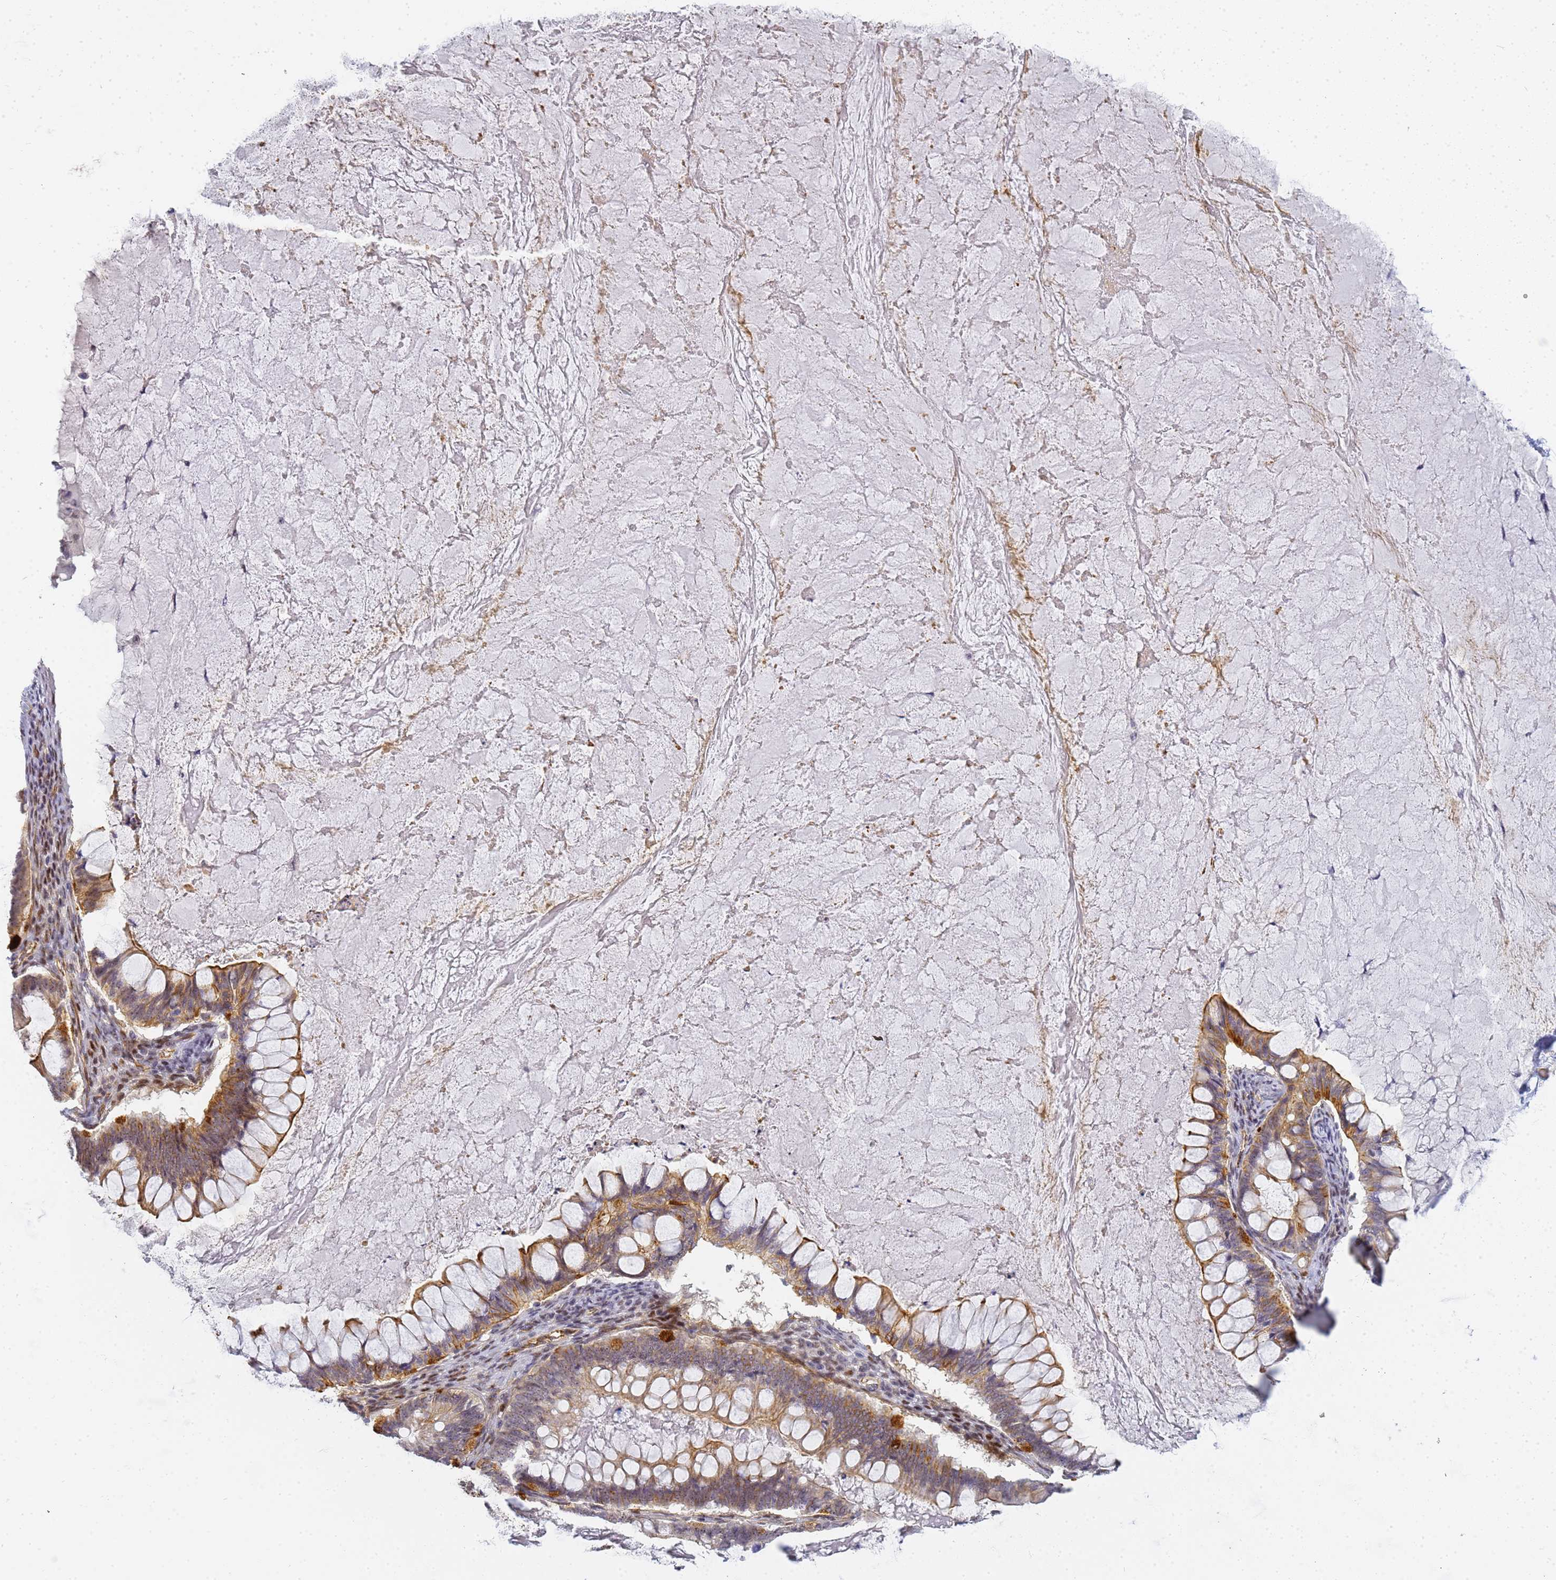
{"staining": {"intensity": "moderate", "quantity": ">75%", "location": "cytoplasmic/membranous"}, "tissue": "ovarian cancer", "cell_type": "Tumor cells", "image_type": "cancer", "snomed": [{"axis": "morphology", "description": "Cystadenocarcinoma, mucinous, NOS"}, {"axis": "topography", "description": "Ovary"}], "caption": "Immunohistochemistry (IHC) photomicrograph of human ovarian cancer stained for a protein (brown), which reveals medium levels of moderate cytoplasmic/membranous expression in approximately >75% of tumor cells.", "gene": "GON4L", "patient": {"sex": "female", "age": 61}}